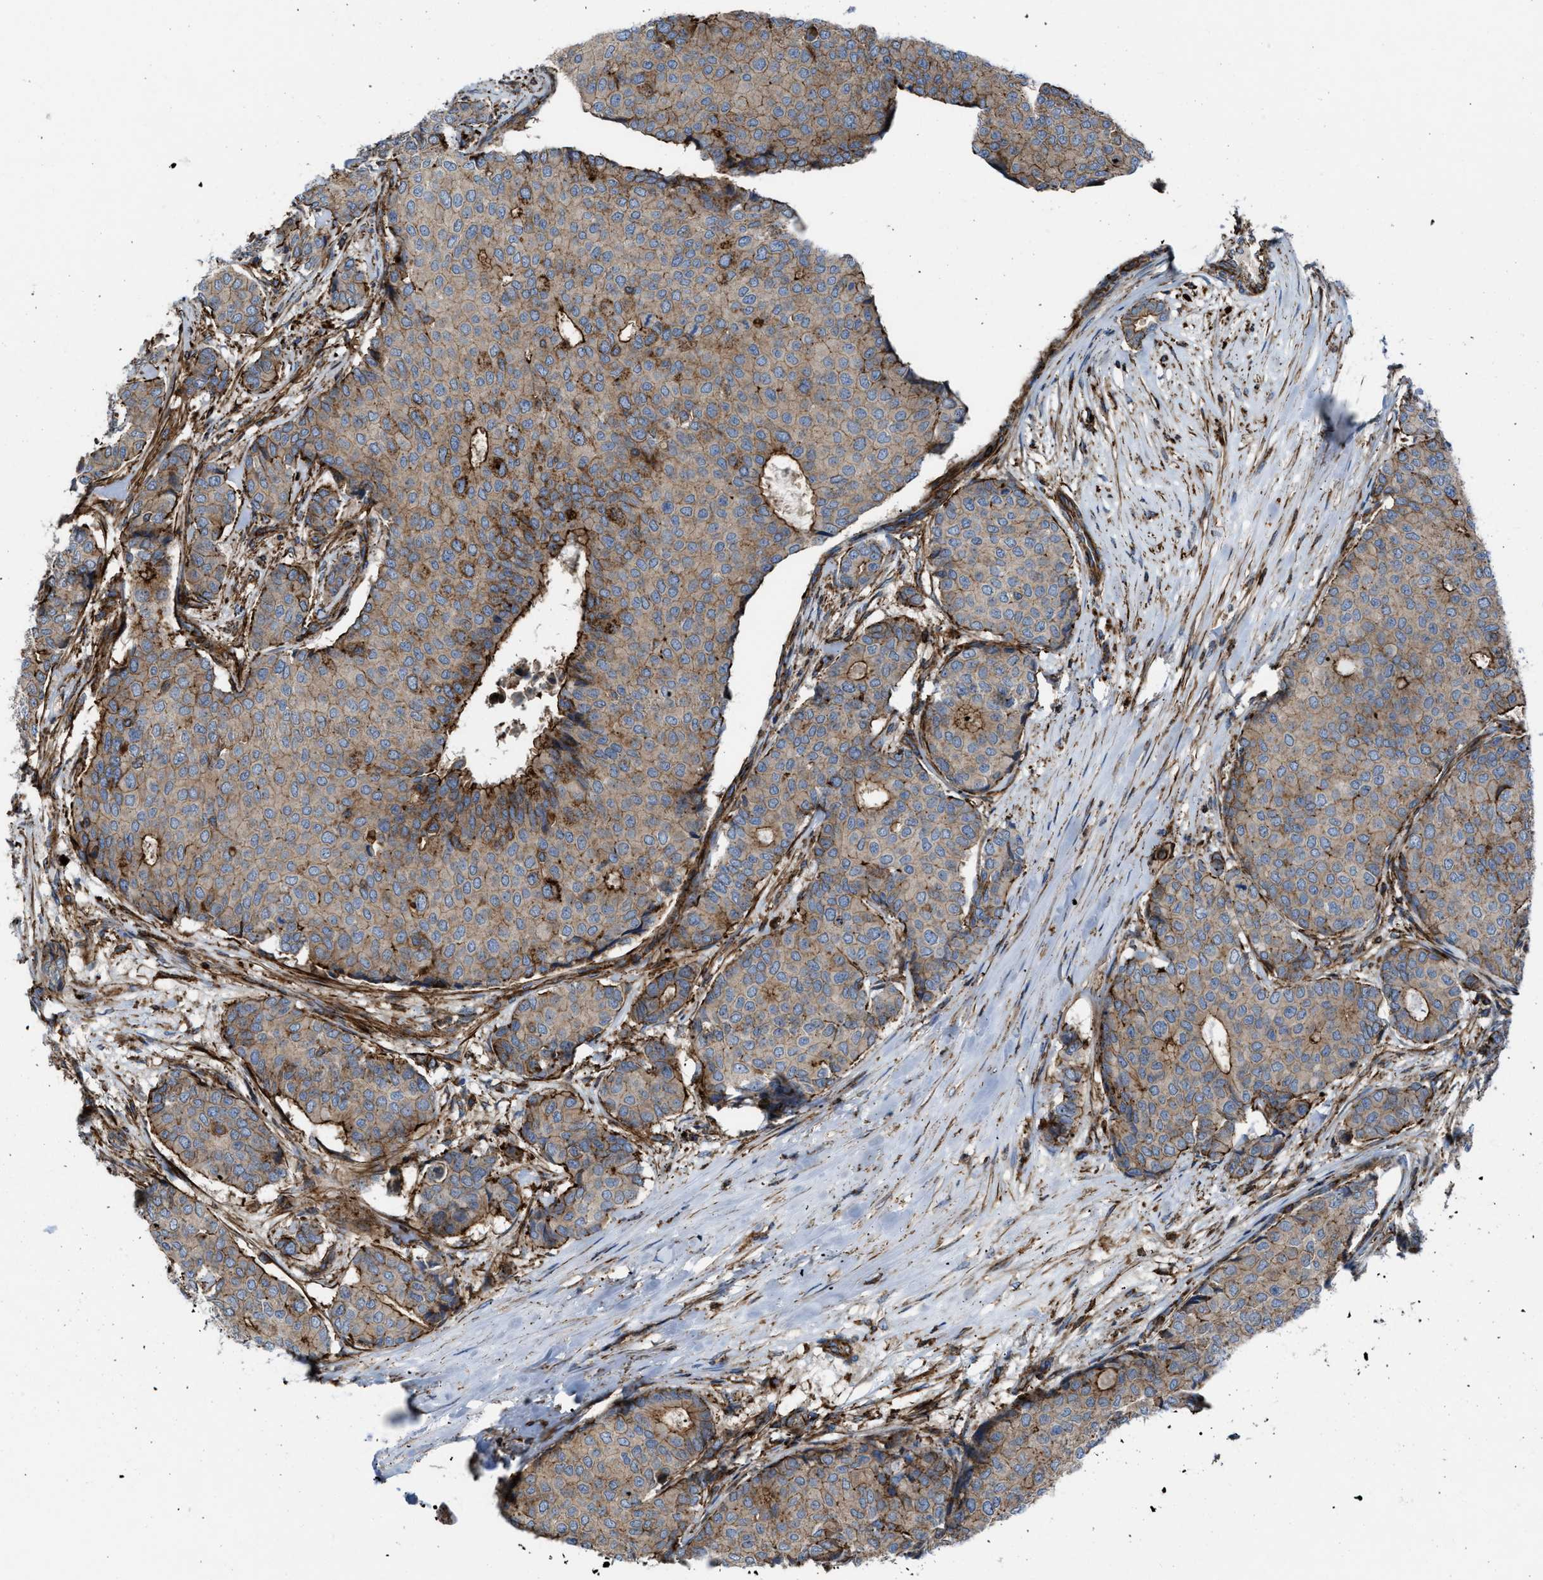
{"staining": {"intensity": "moderate", "quantity": "25%-75%", "location": "cytoplasmic/membranous"}, "tissue": "breast cancer", "cell_type": "Tumor cells", "image_type": "cancer", "snomed": [{"axis": "morphology", "description": "Duct carcinoma"}, {"axis": "topography", "description": "Breast"}], "caption": "The immunohistochemical stain shows moderate cytoplasmic/membranous staining in tumor cells of breast intraductal carcinoma tissue. The protein of interest is shown in brown color, while the nuclei are stained blue.", "gene": "AGPAT2", "patient": {"sex": "female", "age": 75}}